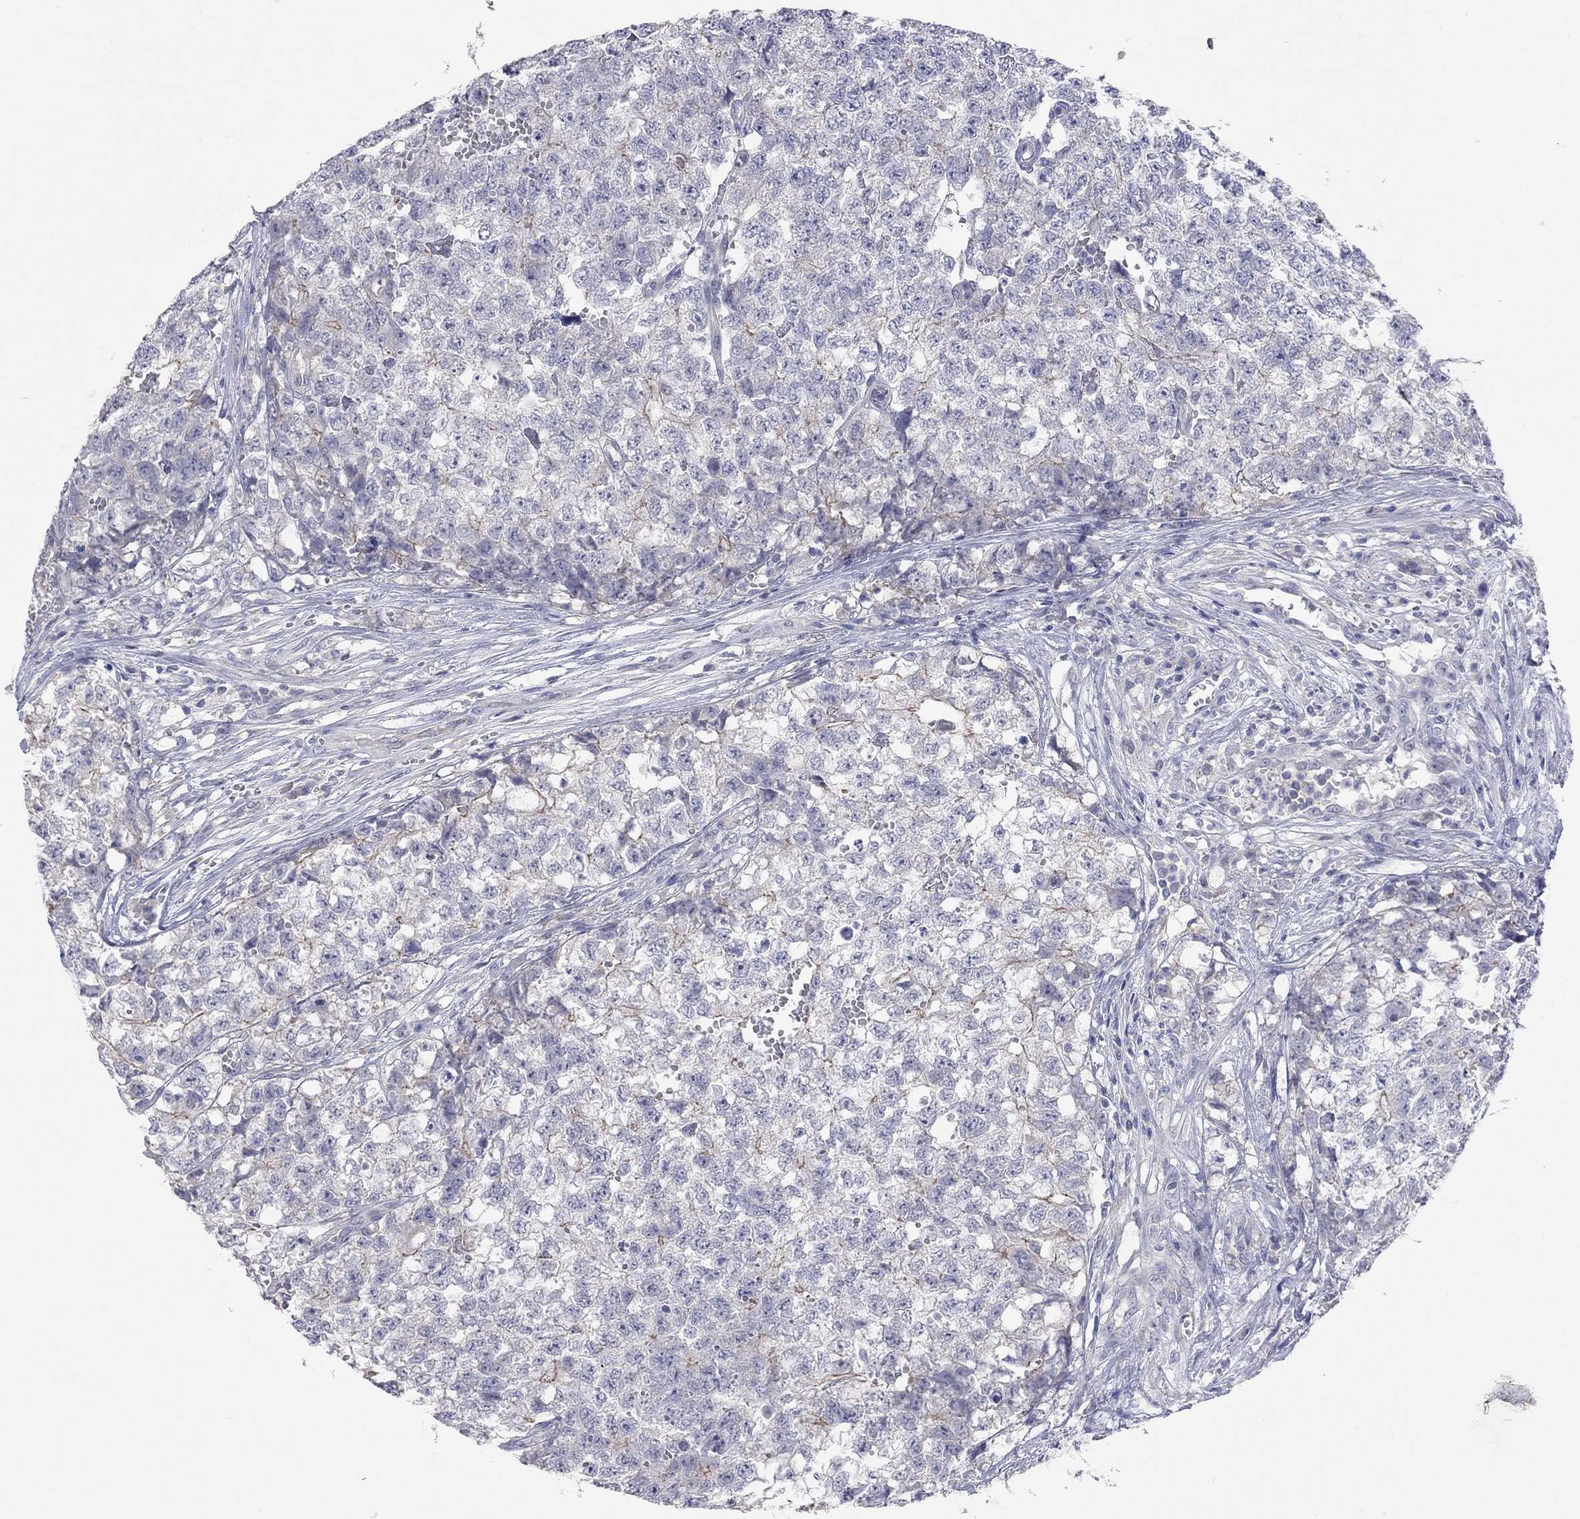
{"staining": {"intensity": "negative", "quantity": "none", "location": "none"}, "tissue": "testis cancer", "cell_type": "Tumor cells", "image_type": "cancer", "snomed": [{"axis": "morphology", "description": "Seminoma, NOS"}, {"axis": "morphology", "description": "Carcinoma, Embryonal, NOS"}, {"axis": "topography", "description": "Testis"}], "caption": "IHC photomicrograph of neoplastic tissue: testis cancer (seminoma) stained with DAB (3,3'-diaminobenzidine) displays no significant protein expression in tumor cells.", "gene": "KCNB1", "patient": {"sex": "male", "age": 22}}